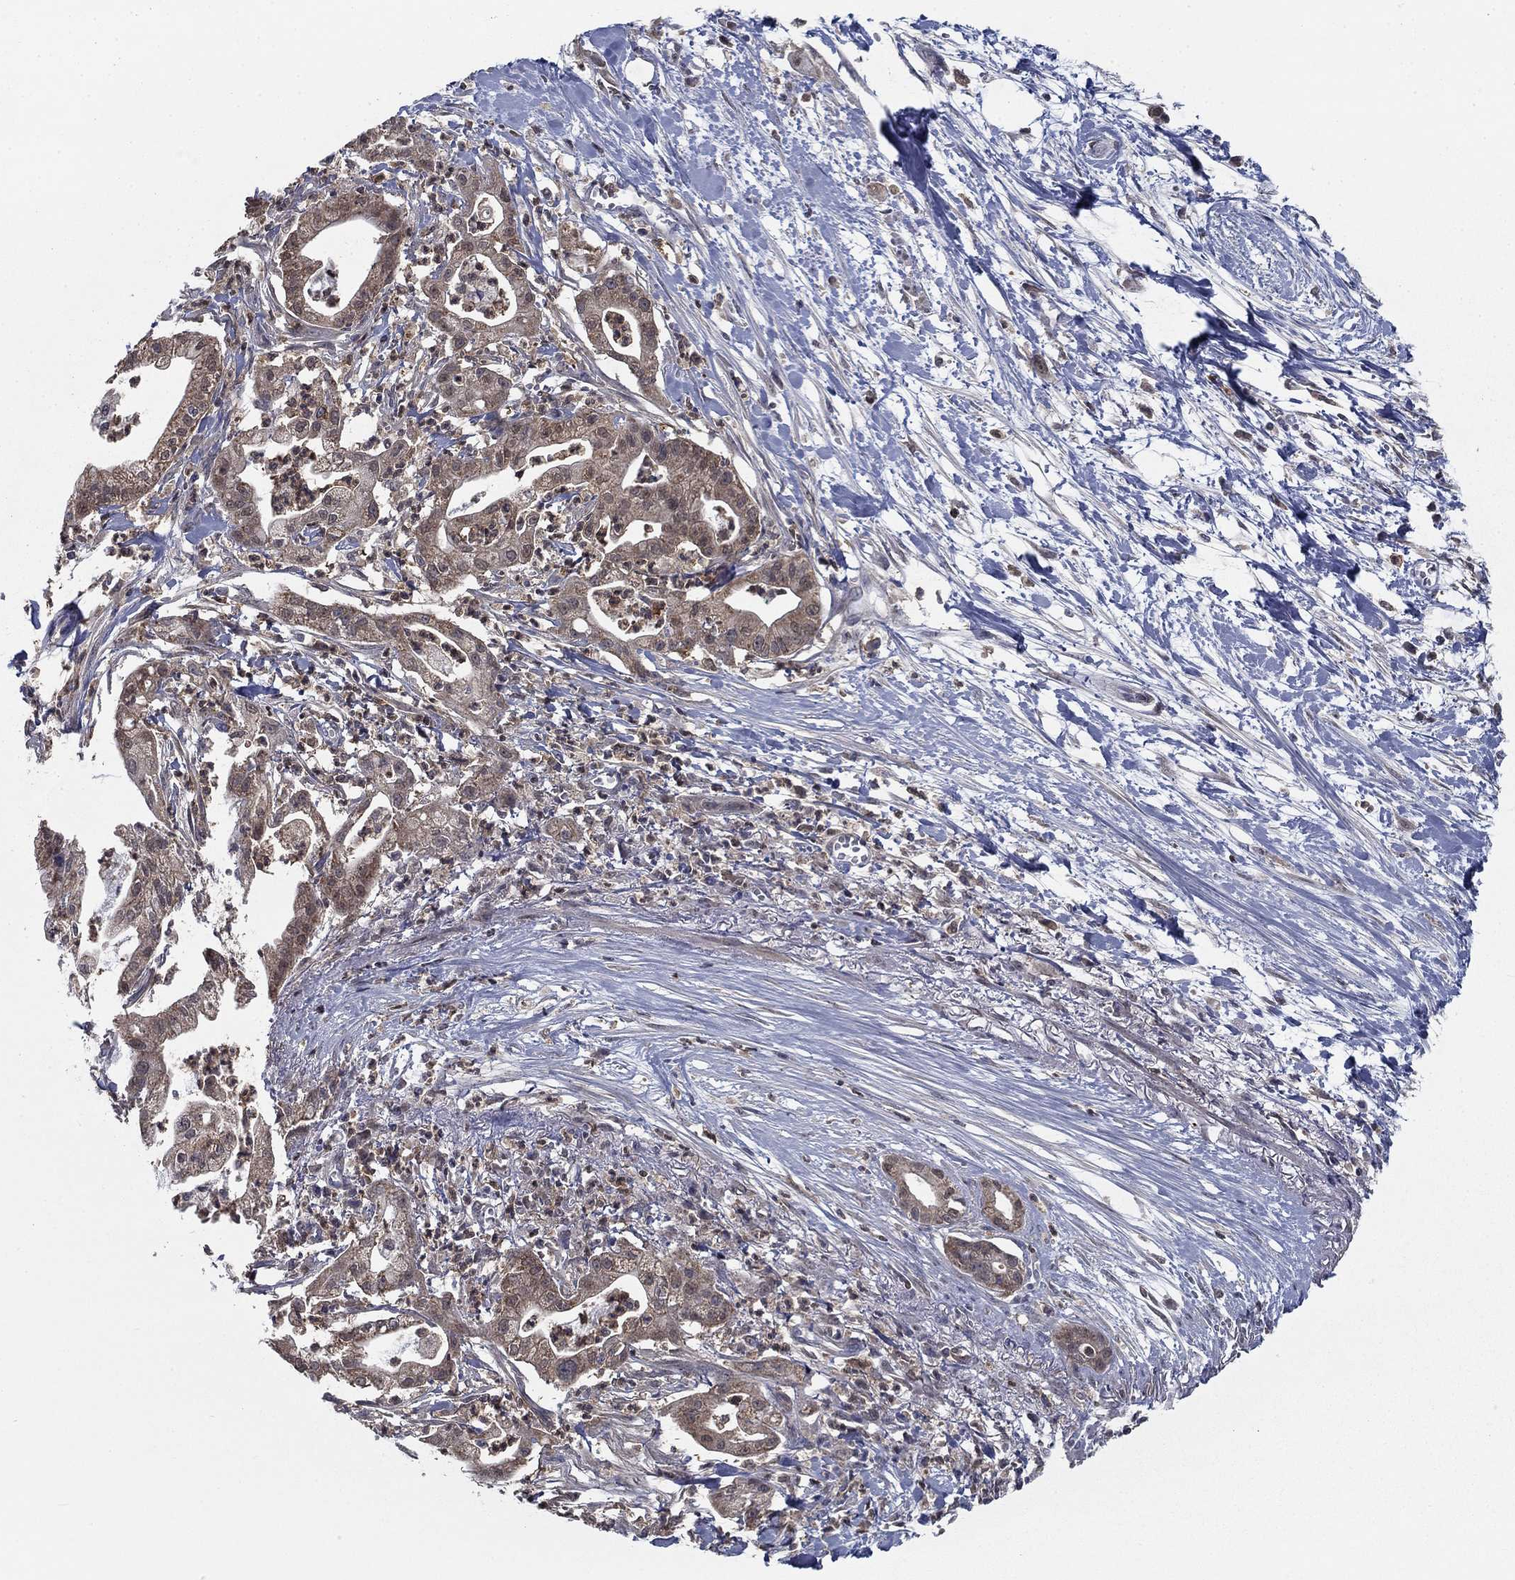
{"staining": {"intensity": "weak", "quantity": "25%-75%", "location": "cytoplasmic/membranous"}, "tissue": "pancreatic cancer", "cell_type": "Tumor cells", "image_type": "cancer", "snomed": [{"axis": "morphology", "description": "Normal tissue, NOS"}, {"axis": "morphology", "description": "Adenocarcinoma, NOS"}, {"axis": "topography", "description": "Lymph node"}, {"axis": "topography", "description": "Pancreas"}], "caption": "Immunohistochemistry (IHC) (DAB (3,3'-diaminobenzidine)) staining of human adenocarcinoma (pancreatic) shows weak cytoplasmic/membranous protein staining in approximately 25%-75% of tumor cells. (DAB (3,3'-diaminobenzidine) = brown stain, brightfield microscopy at high magnification).", "gene": "NIT2", "patient": {"sex": "female", "age": 58}}